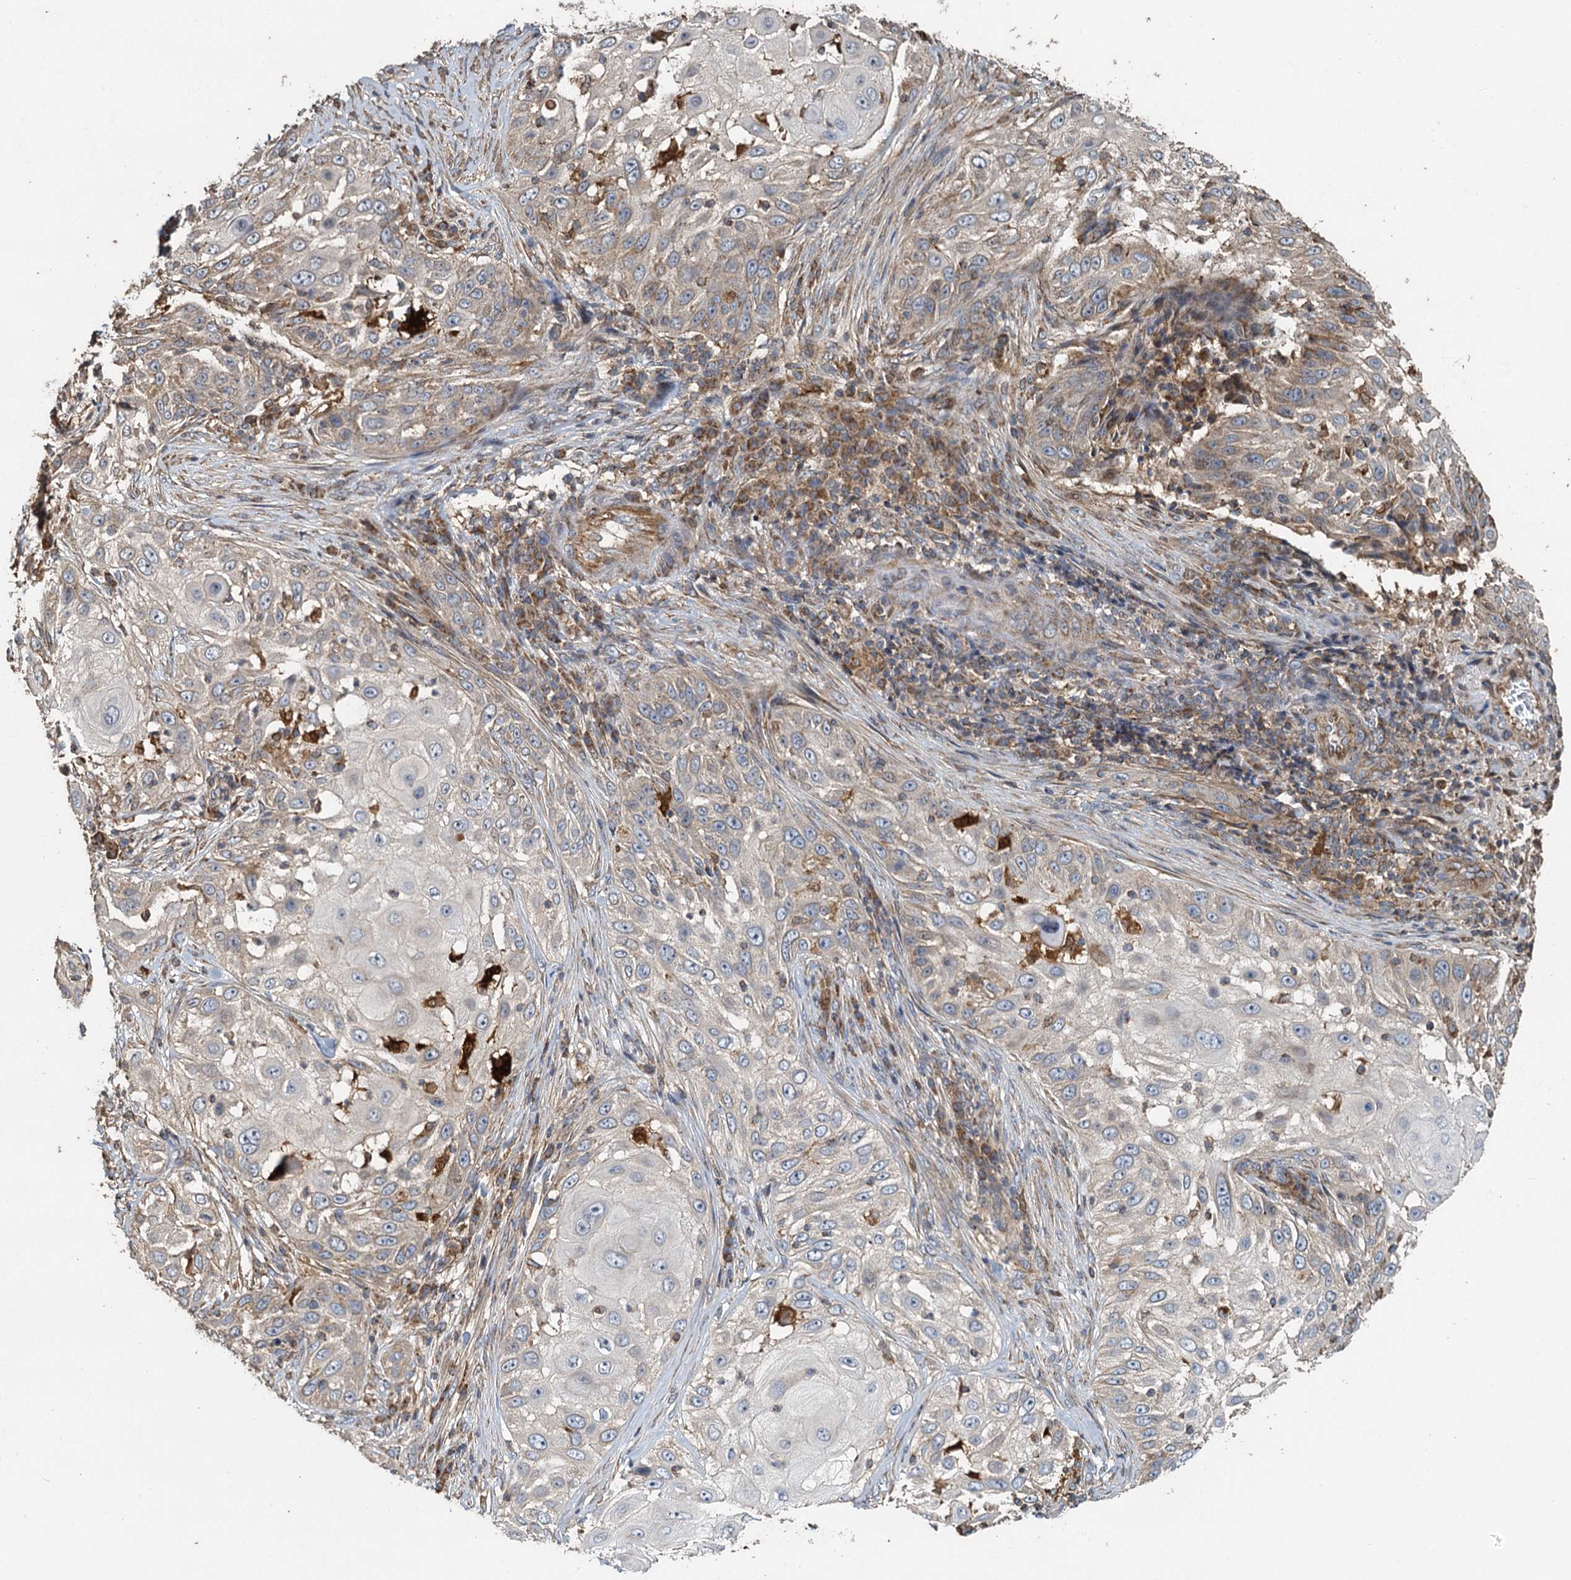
{"staining": {"intensity": "weak", "quantity": "<25%", "location": "cytoplasmic/membranous"}, "tissue": "skin cancer", "cell_type": "Tumor cells", "image_type": "cancer", "snomed": [{"axis": "morphology", "description": "Squamous cell carcinoma, NOS"}, {"axis": "topography", "description": "Skin"}], "caption": "IHC image of human squamous cell carcinoma (skin) stained for a protein (brown), which exhibits no expression in tumor cells.", "gene": "SDS", "patient": {"sex": "female", "age": 44}}